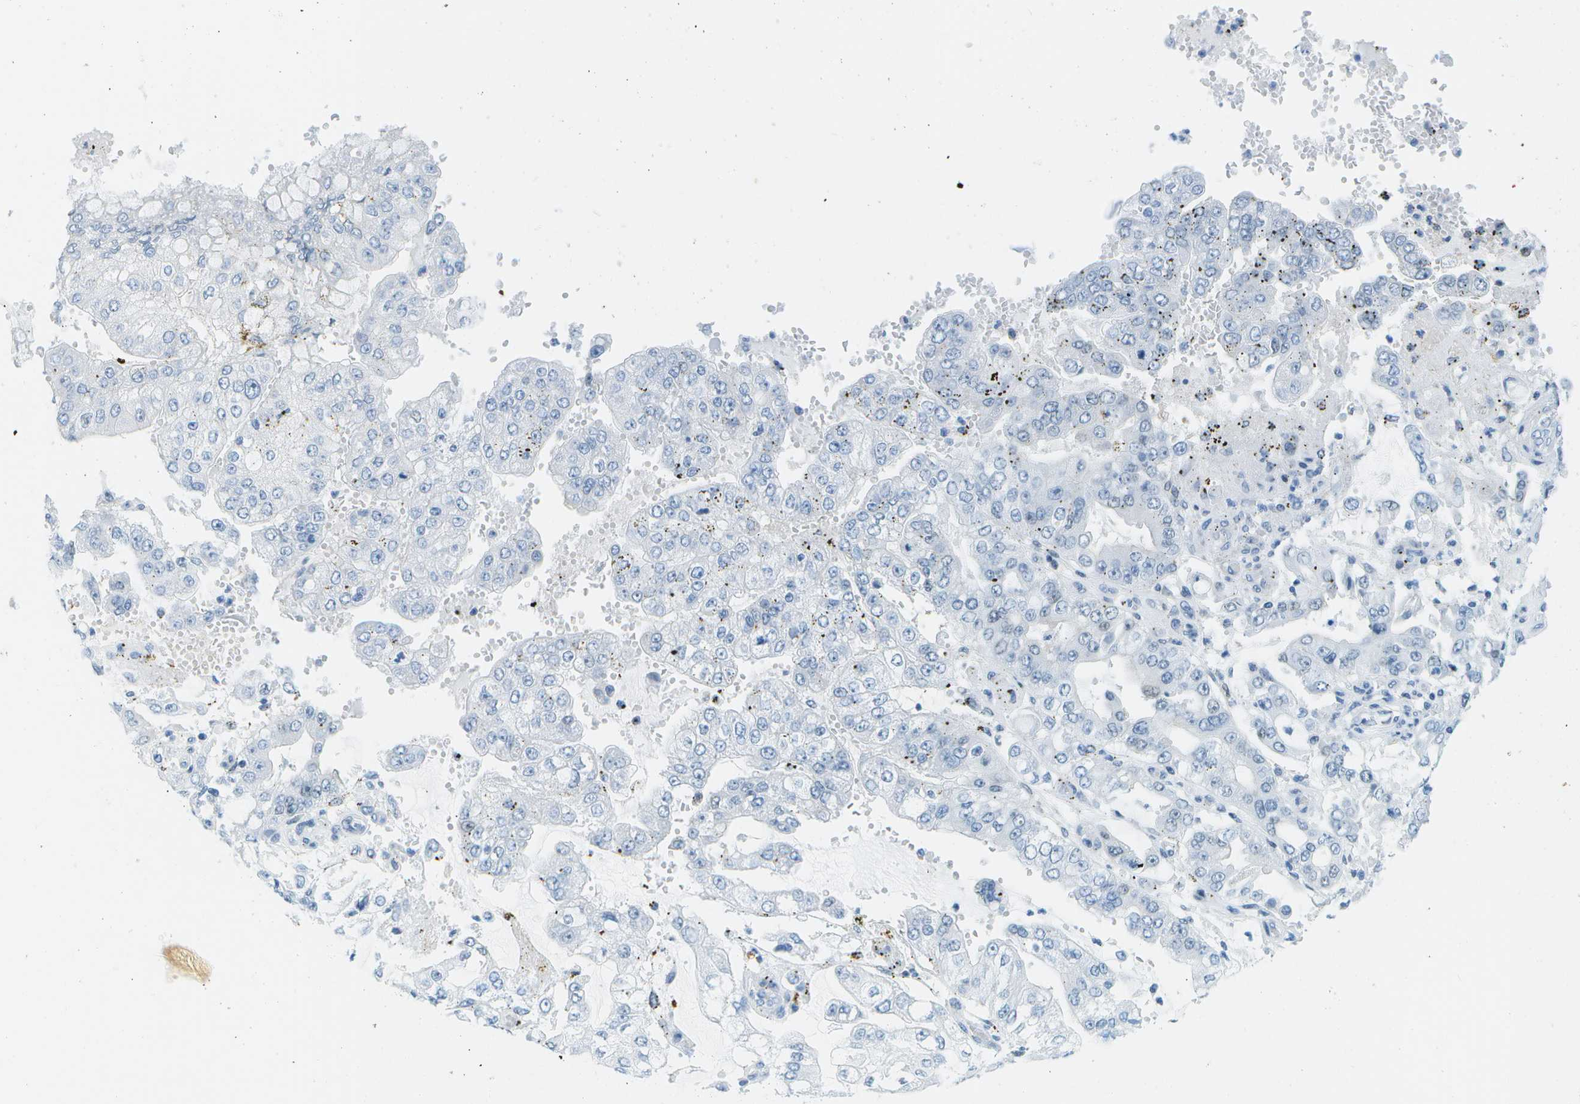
{"staining": {"intensity": "negative", "quantity": "none", "location": "none"}, "tissue": "stomach cancer", "cell_type": "Tumor cells", "image_type": "cancer", "snomed": [{"axis": "morphology", "description": "Adenocarcinoma, NOS"}, {"axis": "topography", "description": "Stomach"}], "caption": "The IHC image has no significant expression in tumor cells of adenocarcinoma (stomach) tissue.", "gene": "NEK11", "patient": {"sex": "male", "age": 76}}